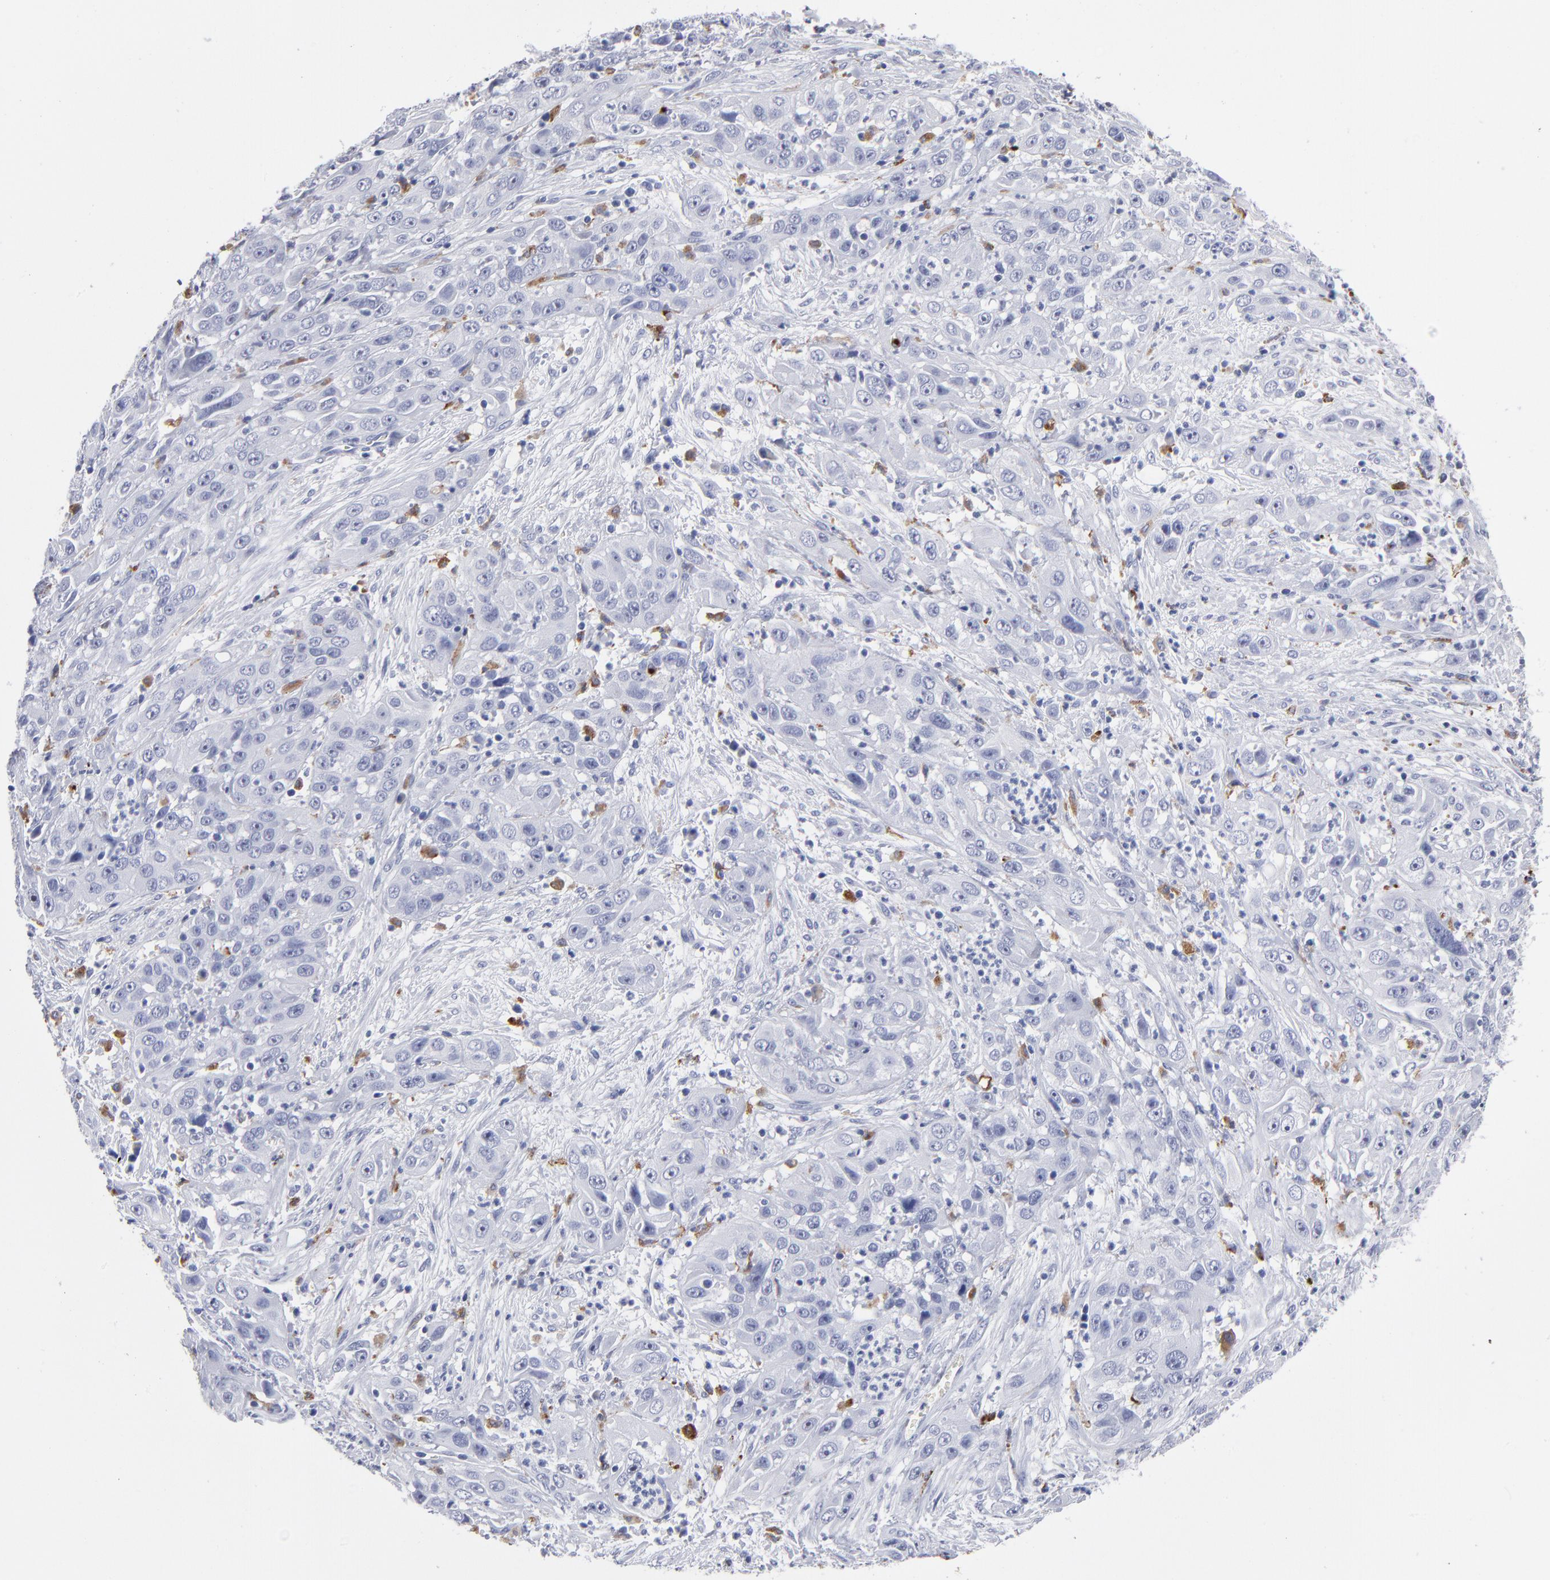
{"staining": {"intensity": "negative", "quantity": "none", "location": "none"}, "tissue": "cervical cancer", "cell_type": "Tumor cells", "image_type": "cancer", "snomed": [{"axis": "morphology", "description": "Squamous cell carcinoma, NOS"}, {"axis": "topography", "description": "Cervix"}], "caption": "DAB immunohistochemical staining of squamous cell carcinoma (cervical) shows no significant staining in tumor cells.", "gene": "CD180", "patient": {"sex": "female", "age": 32}}